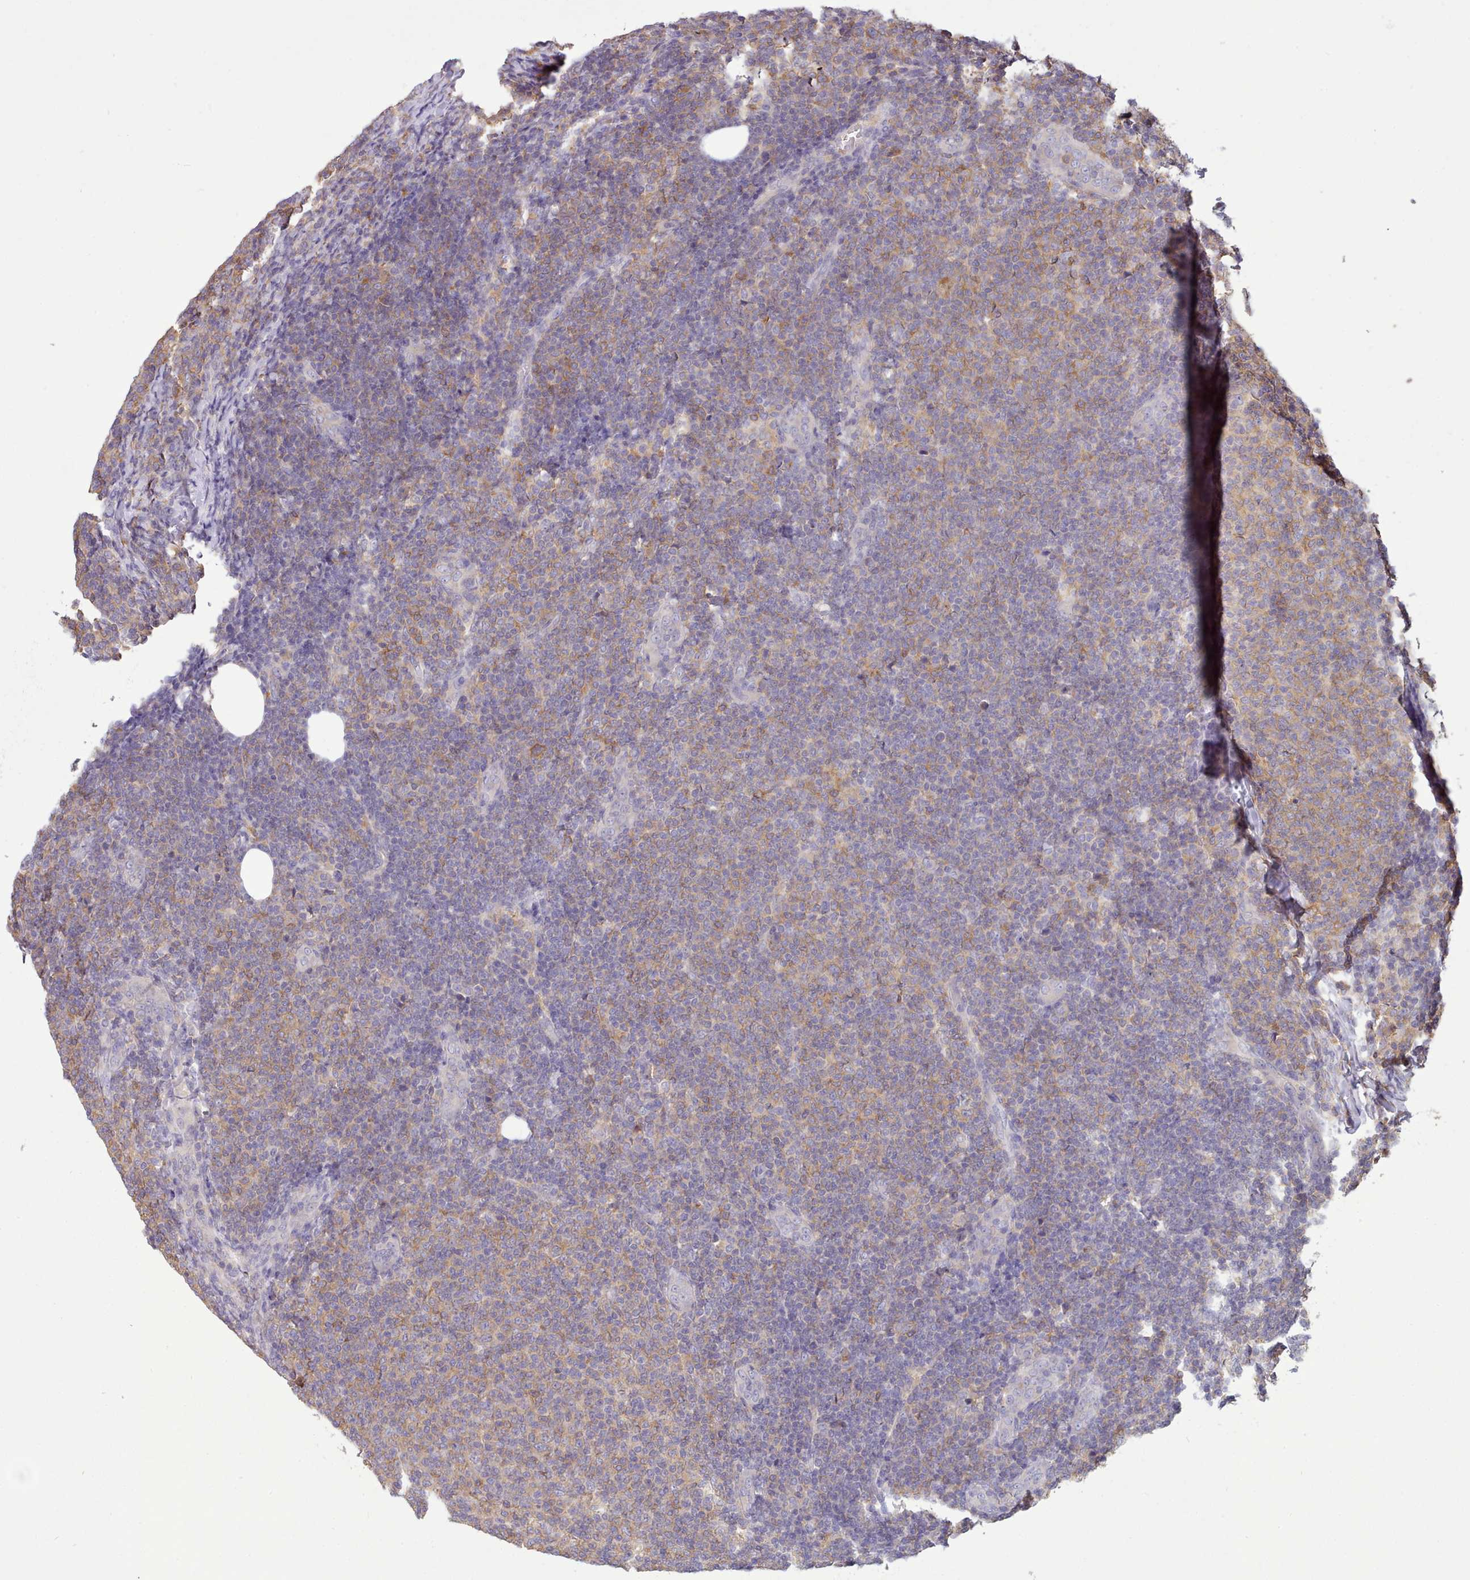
{"staining": {"intensity": "moderate", "quantity": "25%-75%", "location": "cytoplasmic/membranous"}, "tissue": "lymphoma", "cell_type": "Tumor cells", "image_type": "cancer", "snomed": [{"axis": "morphology", "description": "Malignant lymphoma, non-Hodgkin's type, Low grade"}, {"axis": "topography", "description": "Lymph node"}], "caption": "An immunohistochemistry micrograph of tumor tissue is shown. Protein staining in brown highlights moderate cytoplasmic/membranous positivity in malignant lymphoma, non-Hodgkin's type (low-grade) within tumor cells. The protein of interest is shown in brown color, while the nuclei are stained blue.", "gene": "SLC4A9", "patient": {"sex": "male", "age": 66}}